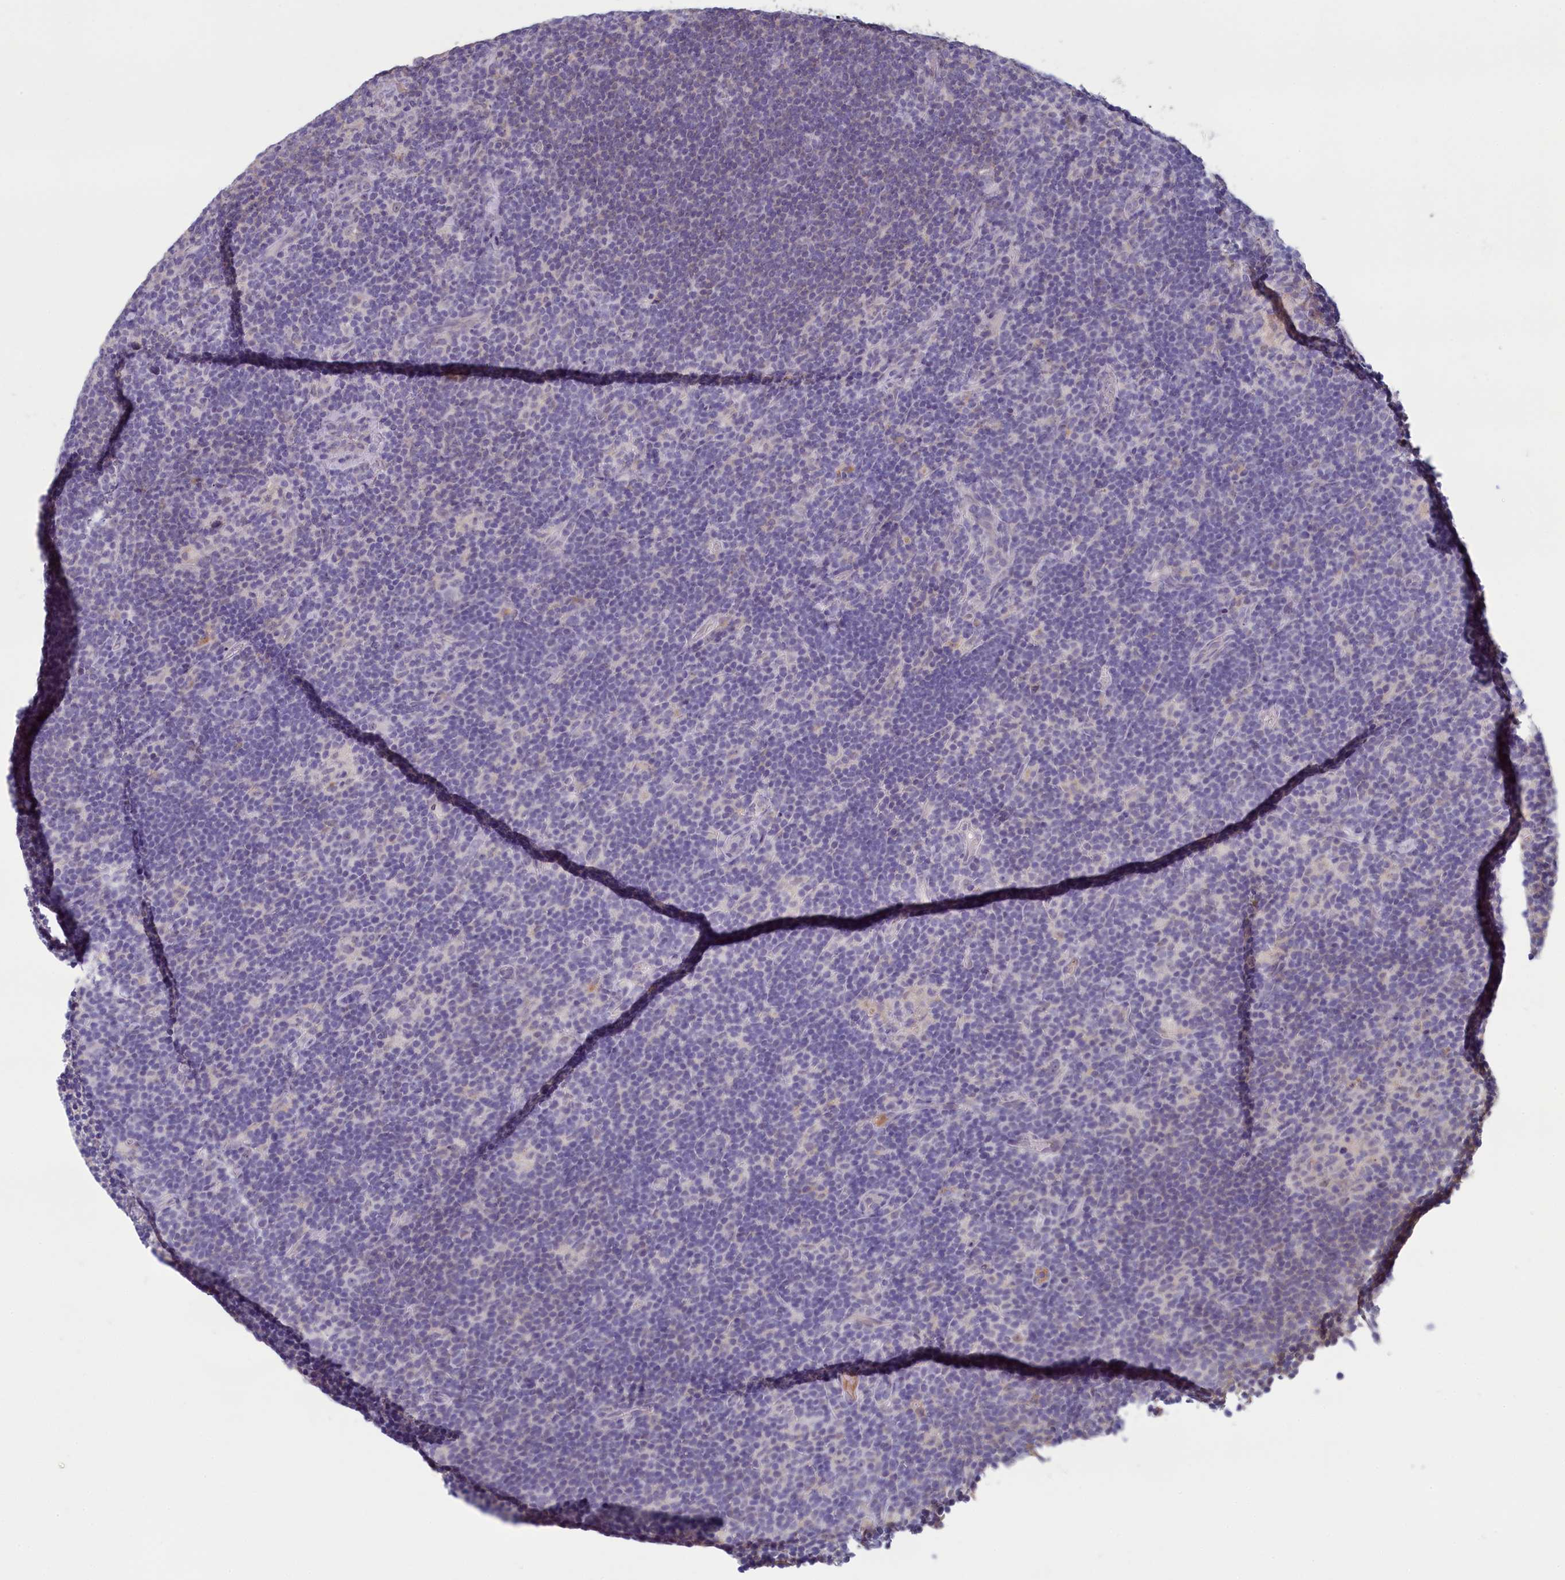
{"staining": {"intensity": "negative", "quantity": "none", "location": "none"}, "tissue": "lymphoma", "cell_type": "Tumor cells", "image_type": "cancer", "snomed": [{"axis": "morphology", "description": "Hodgkin's disease, NOS"}, {"axis": "topography", "description": "Lymph node"}], "caption": "High magnification brightfield microscopy of Hodgkin's disease stained with DAB (3,3'-diaminobenzidine) (brown) and counterstained with hematoxylin (blue): tumor cells show no significant expression.", "gene": "ATF7IP2", "patient": {"sex": "female", "age": 57}}